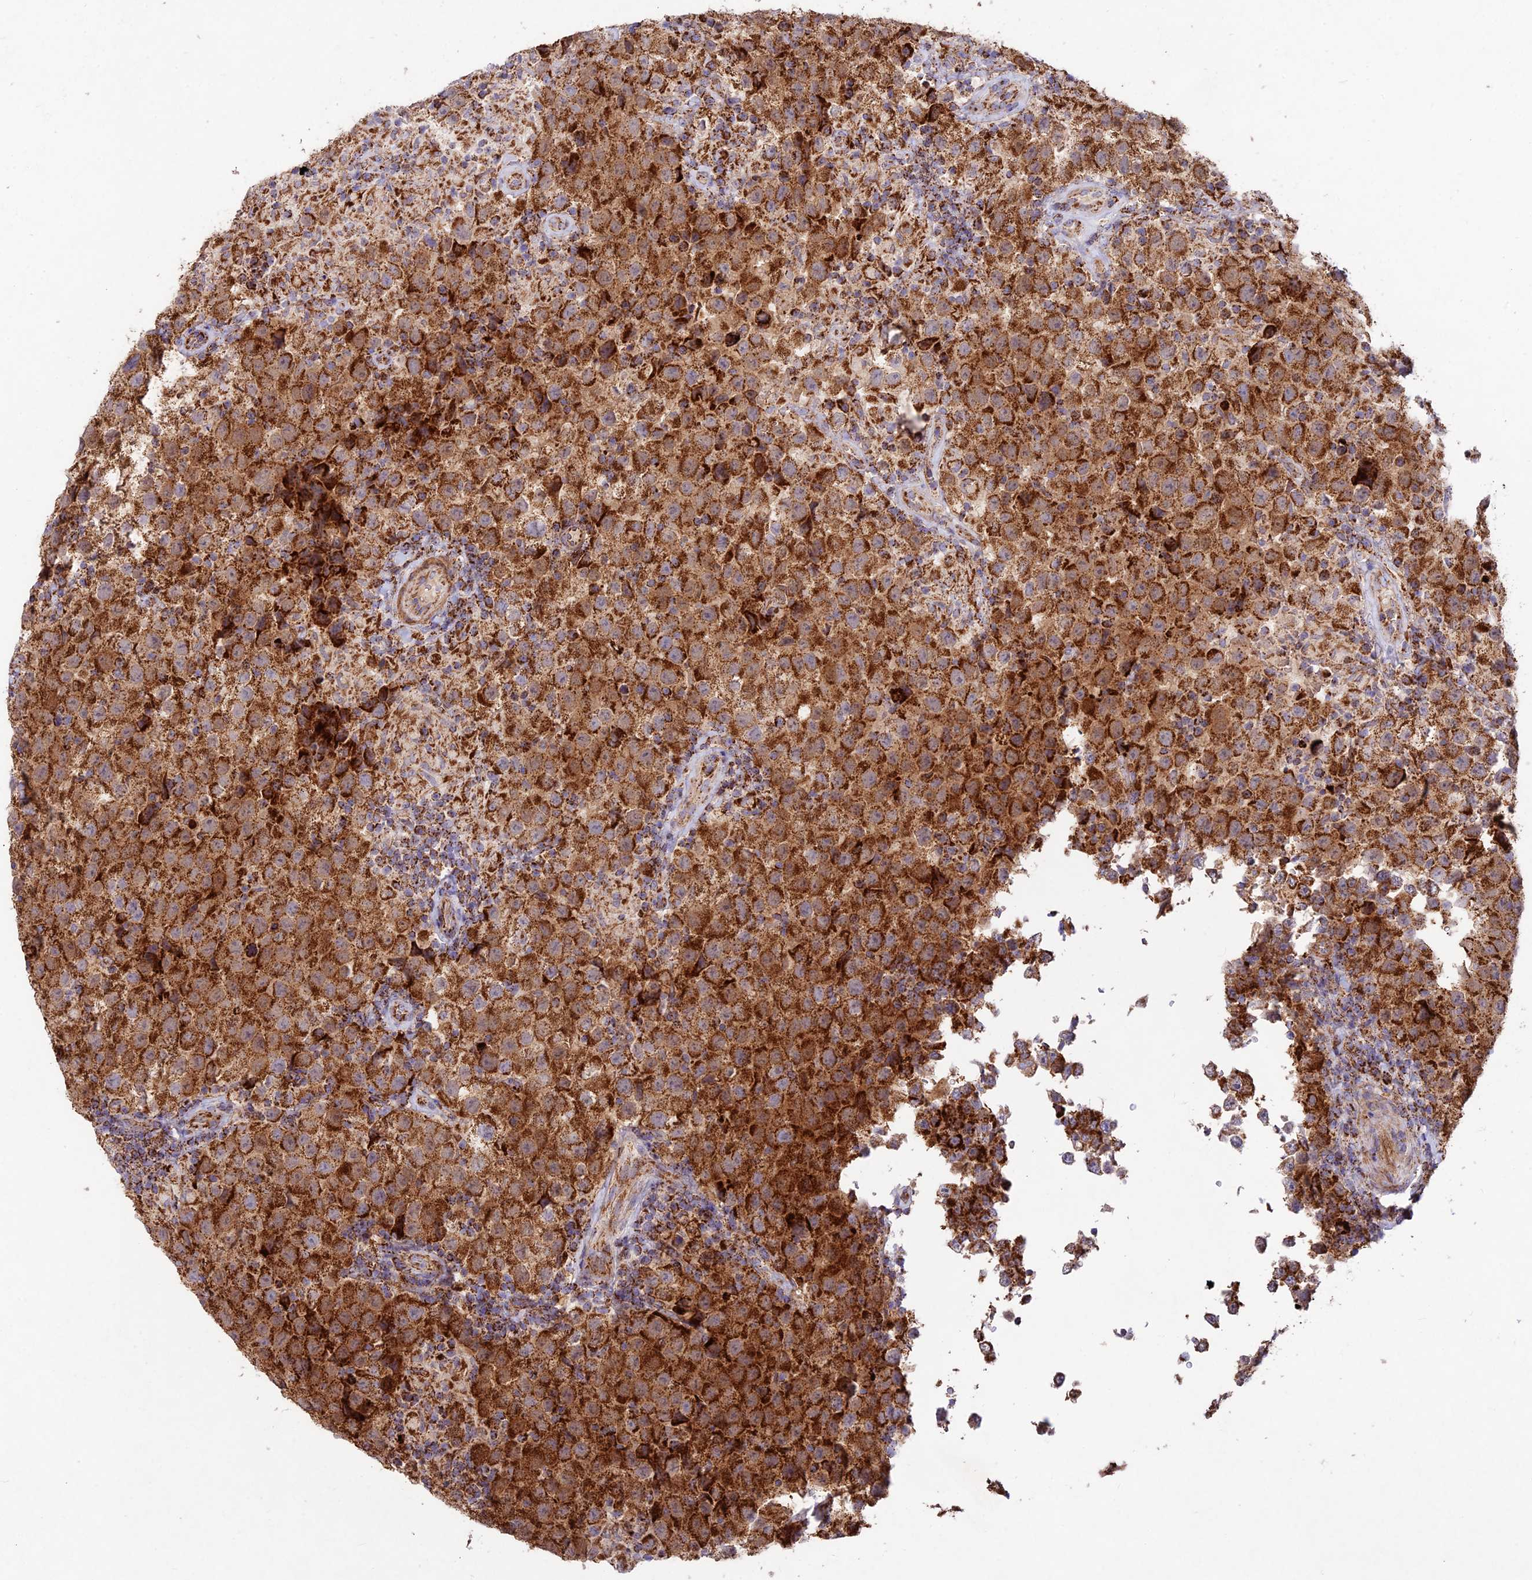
{"staining": {"intensity": "strong", "quantity": ">75%", "location": "cytoplasmic/membranous"}, "tissue": "testis cancer", "cell_type": "Tumor cells", "image_type": "cancer", "snomed": [{"axis": "morphology", "description": "Seminoma, NOS"}, {"axis": "morphology", "description": "Carcinoma, Embryonal, NOS"}, {"axis": "topography", "description": "Testis"}], "caption": "Seminoma (testis) tissue reveals strong cytoplasmic/membranous expression in about >75% of tumor cells The staining is performed using DAB brown chromogen to label protein expression. The nuclei are counter-stained blue using hematoxylin.", "gene": "KHDC3L", "patient": {"sex": "male", "age": 41}}